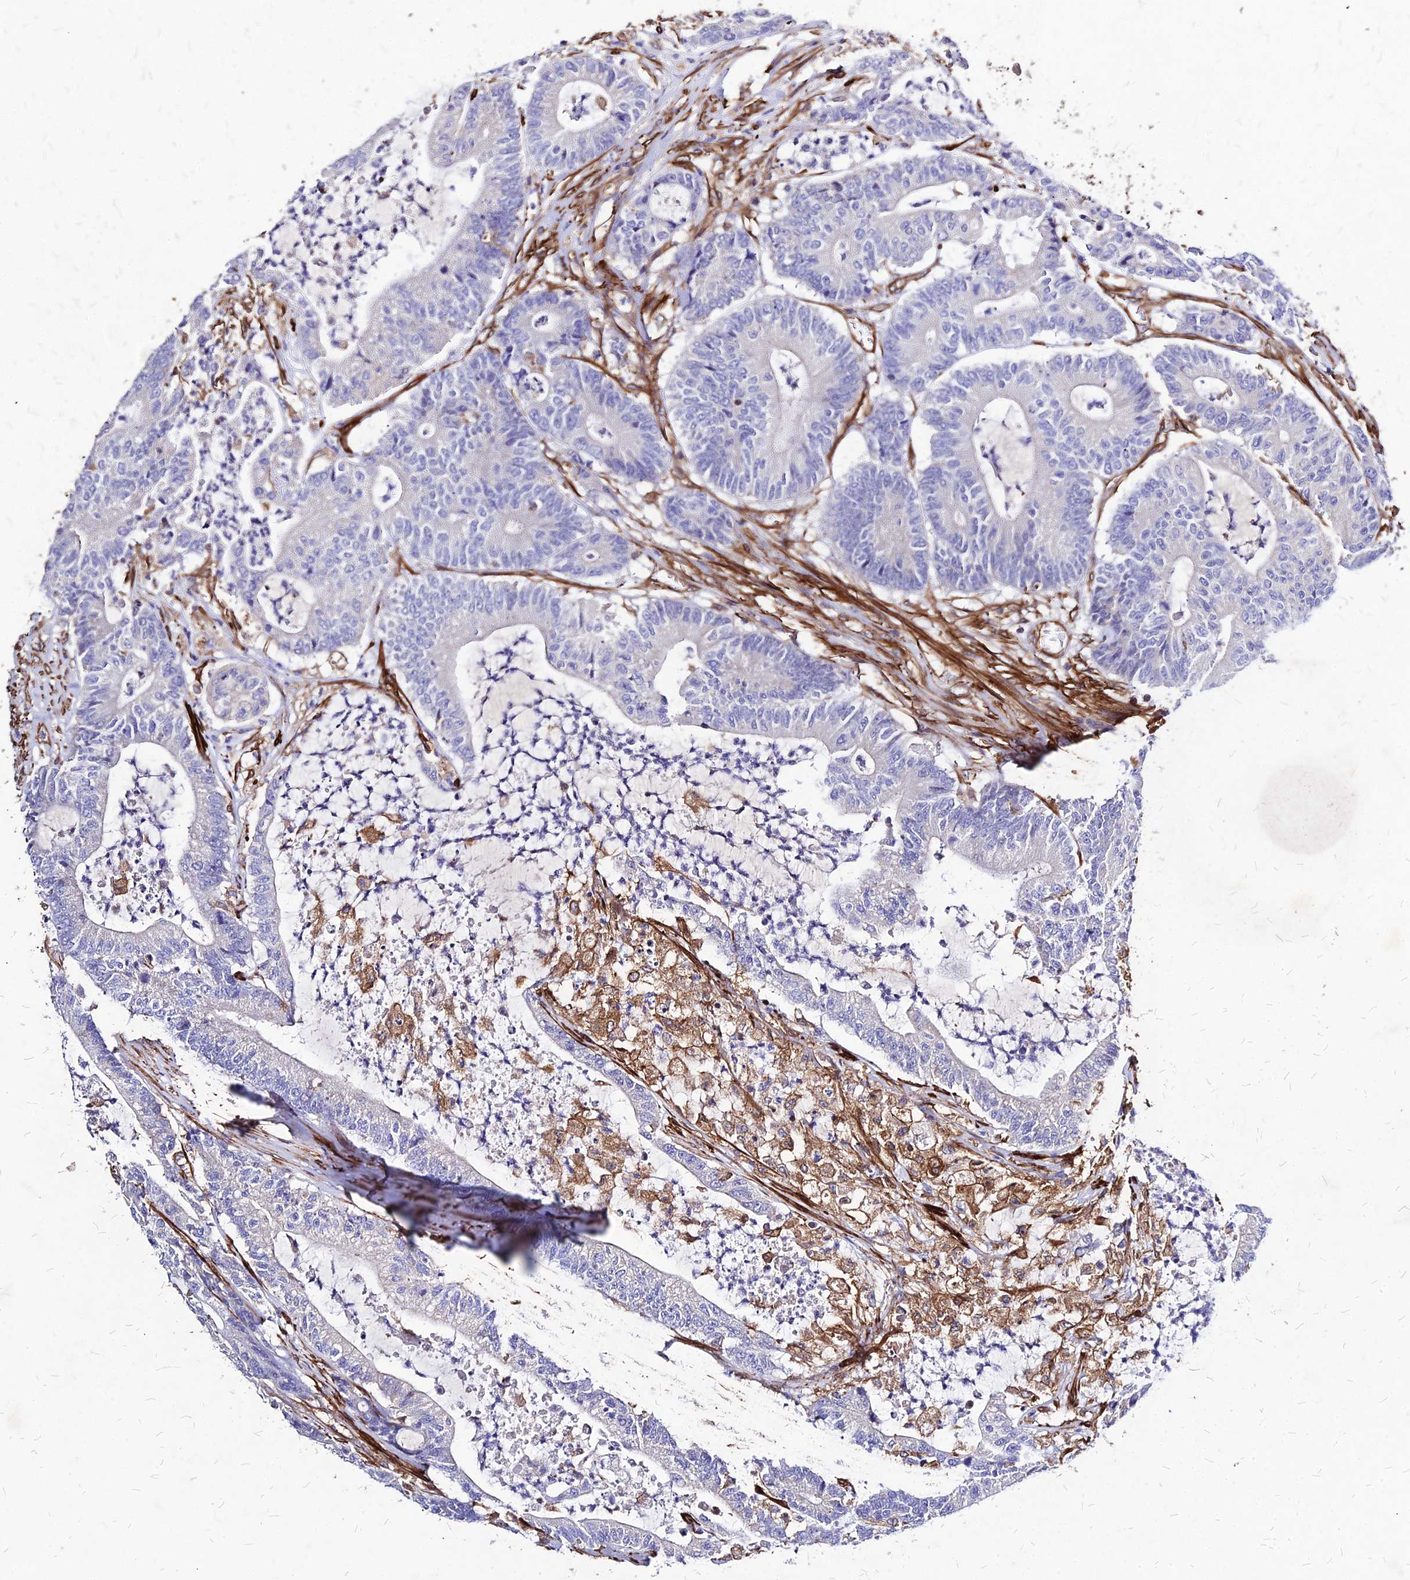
{"staining": {"intensity": "negative", "quantity": "none", "location": "none"}, "tissue": "colorectal cancer", "cell_type": "Tumor cells", "image_type": "cancer", "snomed": [{"axis": "morphology", "description": "Adenocarcinoma, NOS"}, {"axis": "topography", "description": "Colon"}], "caption": "Micrograph shows no significant protein expression in tumor cells of colorectal cancer (adenocarcinoma).", "gene": "EFCC1", "patient": {"sex": "female", "age": 84}}